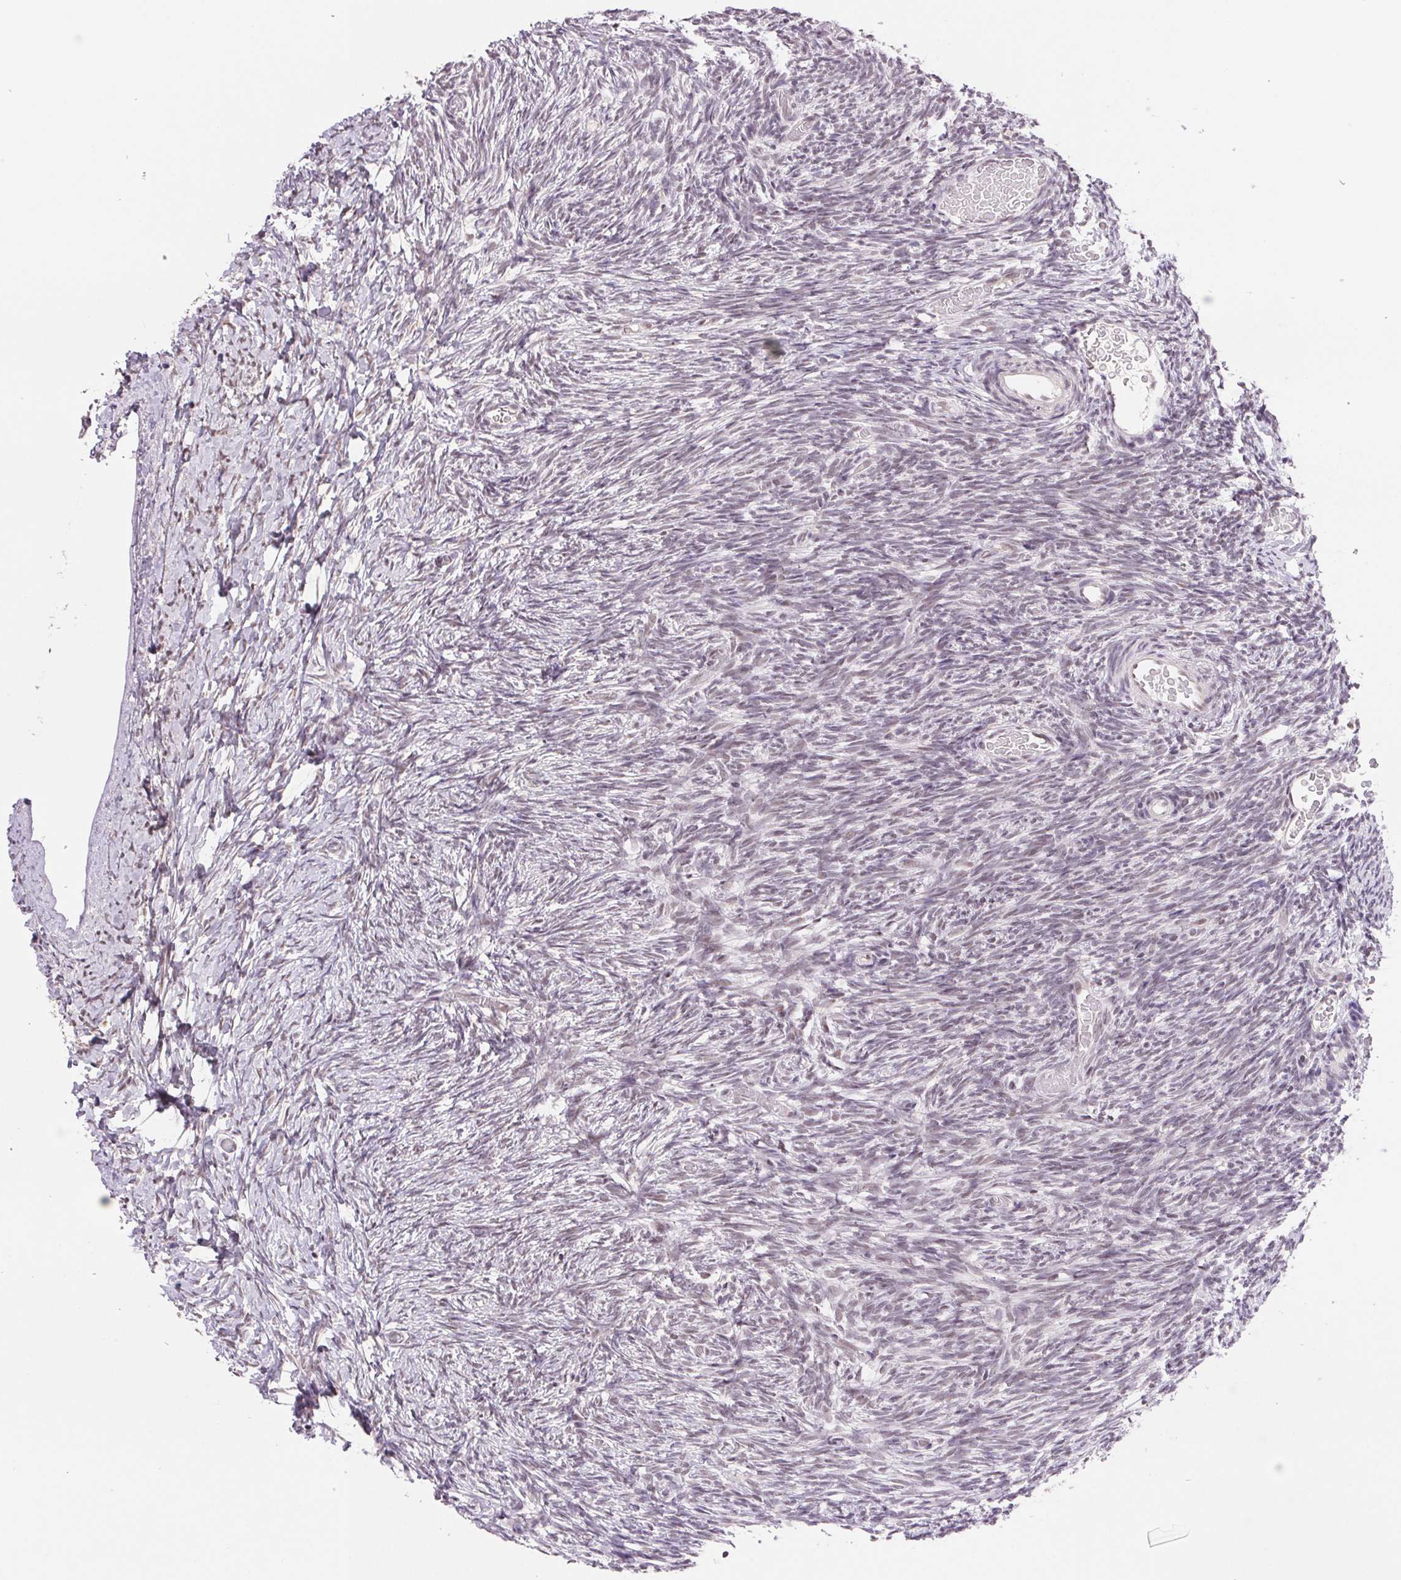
{"staining": {"intensity": "moderate", "quantity": "<25%", "location": "nuclear"}, "tissue": "ovary", "cell_type": "Ovarian stroma cells", "image_type": "normal", "snomed": [{"axis": "morphology", "description": "Normal tissue, NOS"}, {"axis": "topography", "description": "Ovary"}], "caption": "Normal ovary reveals moderate nuclear expression in about <25% of ovarian stroma cells.", "gene": "PRPF18", "patient": {"sex": "female", "age": 39}}